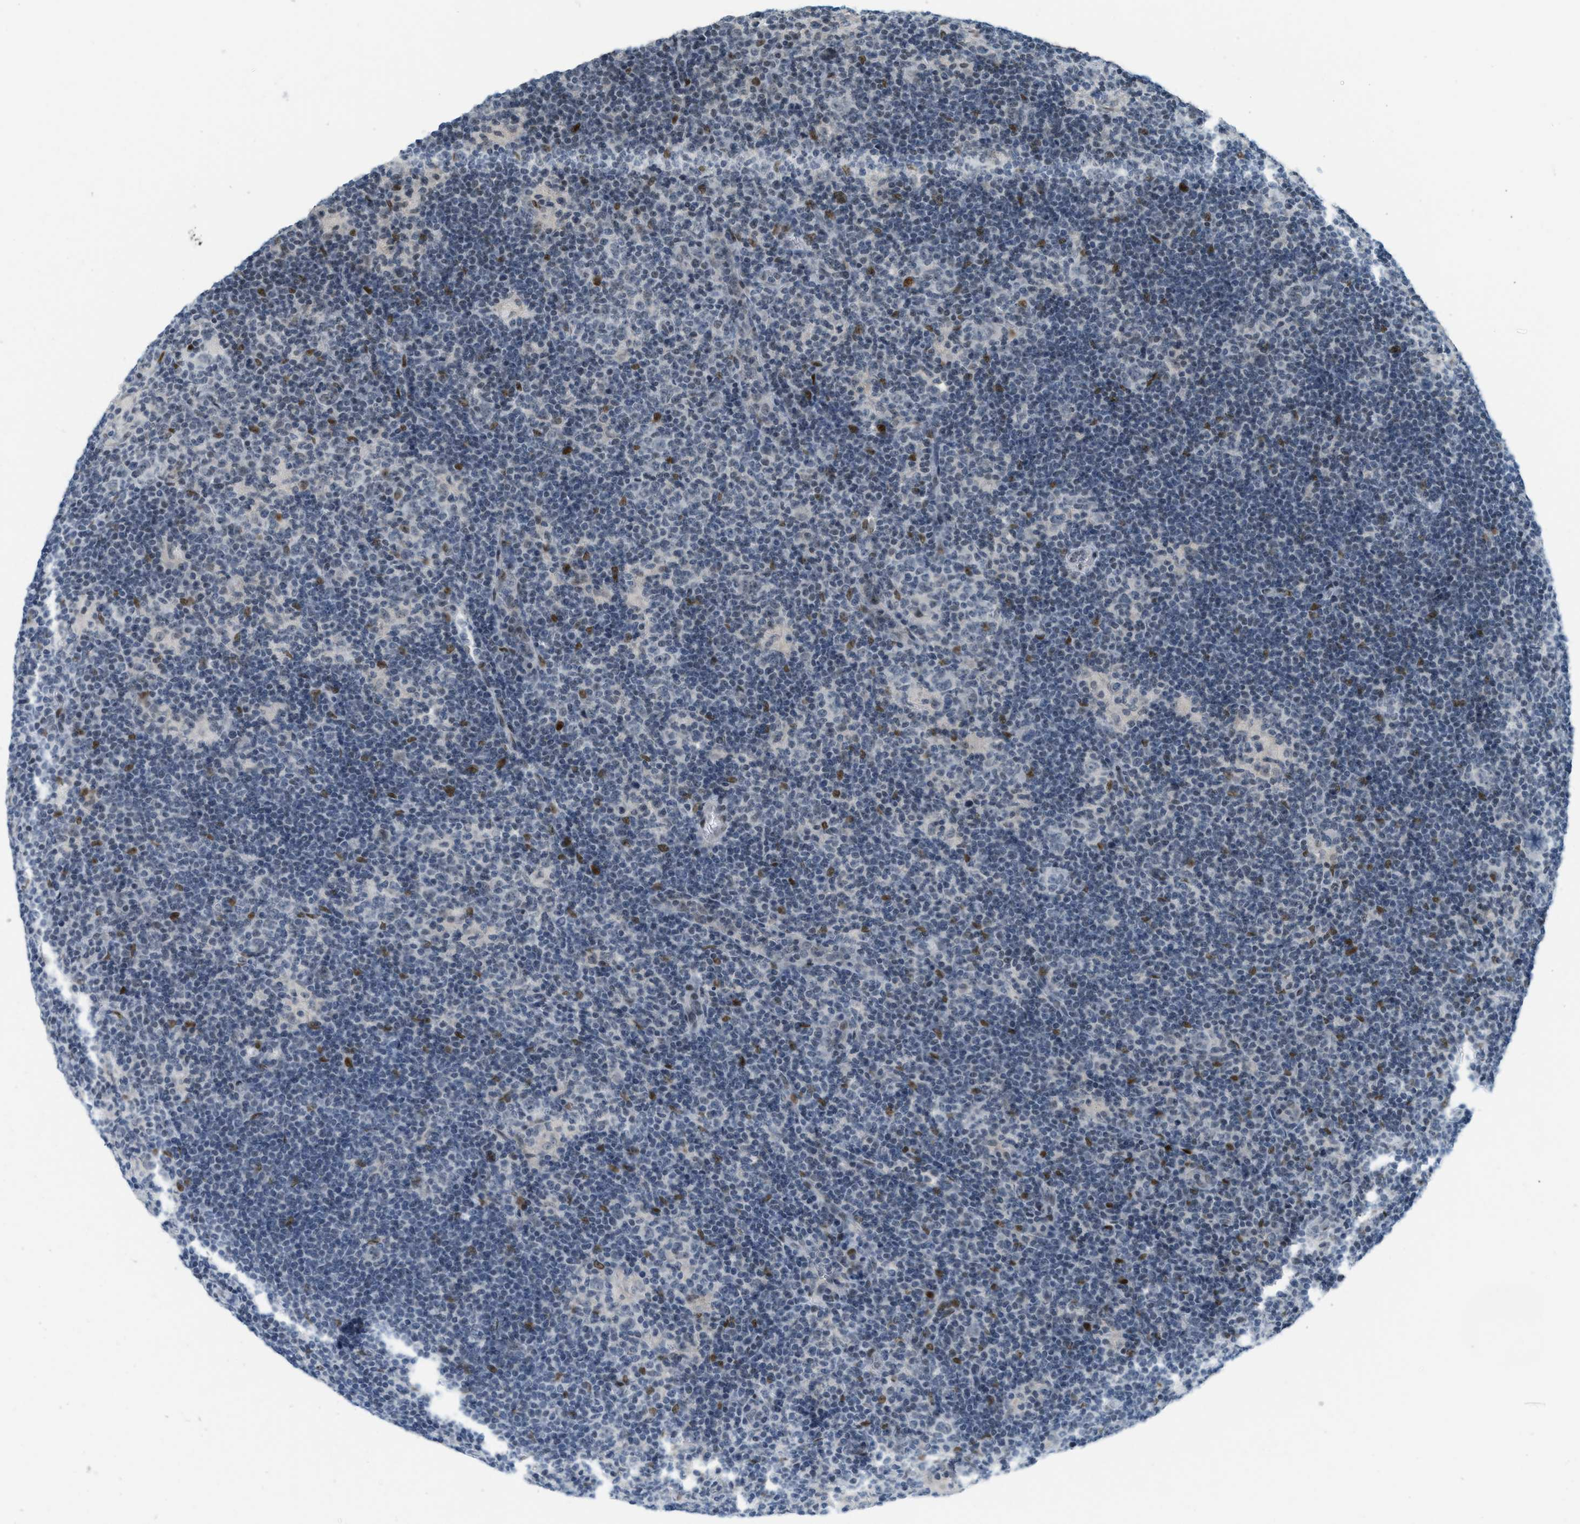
{"staining": {"intensity": "moderate", "quantity": "<25%", "location": "nuclear"}, "tissue": "lymphoma", "cell_type": "Tumor cells", "image_type": "cancer", "snomed": [{"axis": "morphology", "description": "Hodgkin's disease, NOS"}, {"axis": "topography", "description": "Lymph node"}], "caption": "Immunohistochemical staining of Hodgkin's disease demonstrates low levels of moderate nuclear protein staining in about <25% of tumor cells.", "gene": "PBX1", "patient": {"sex": "female", "age": 57}}